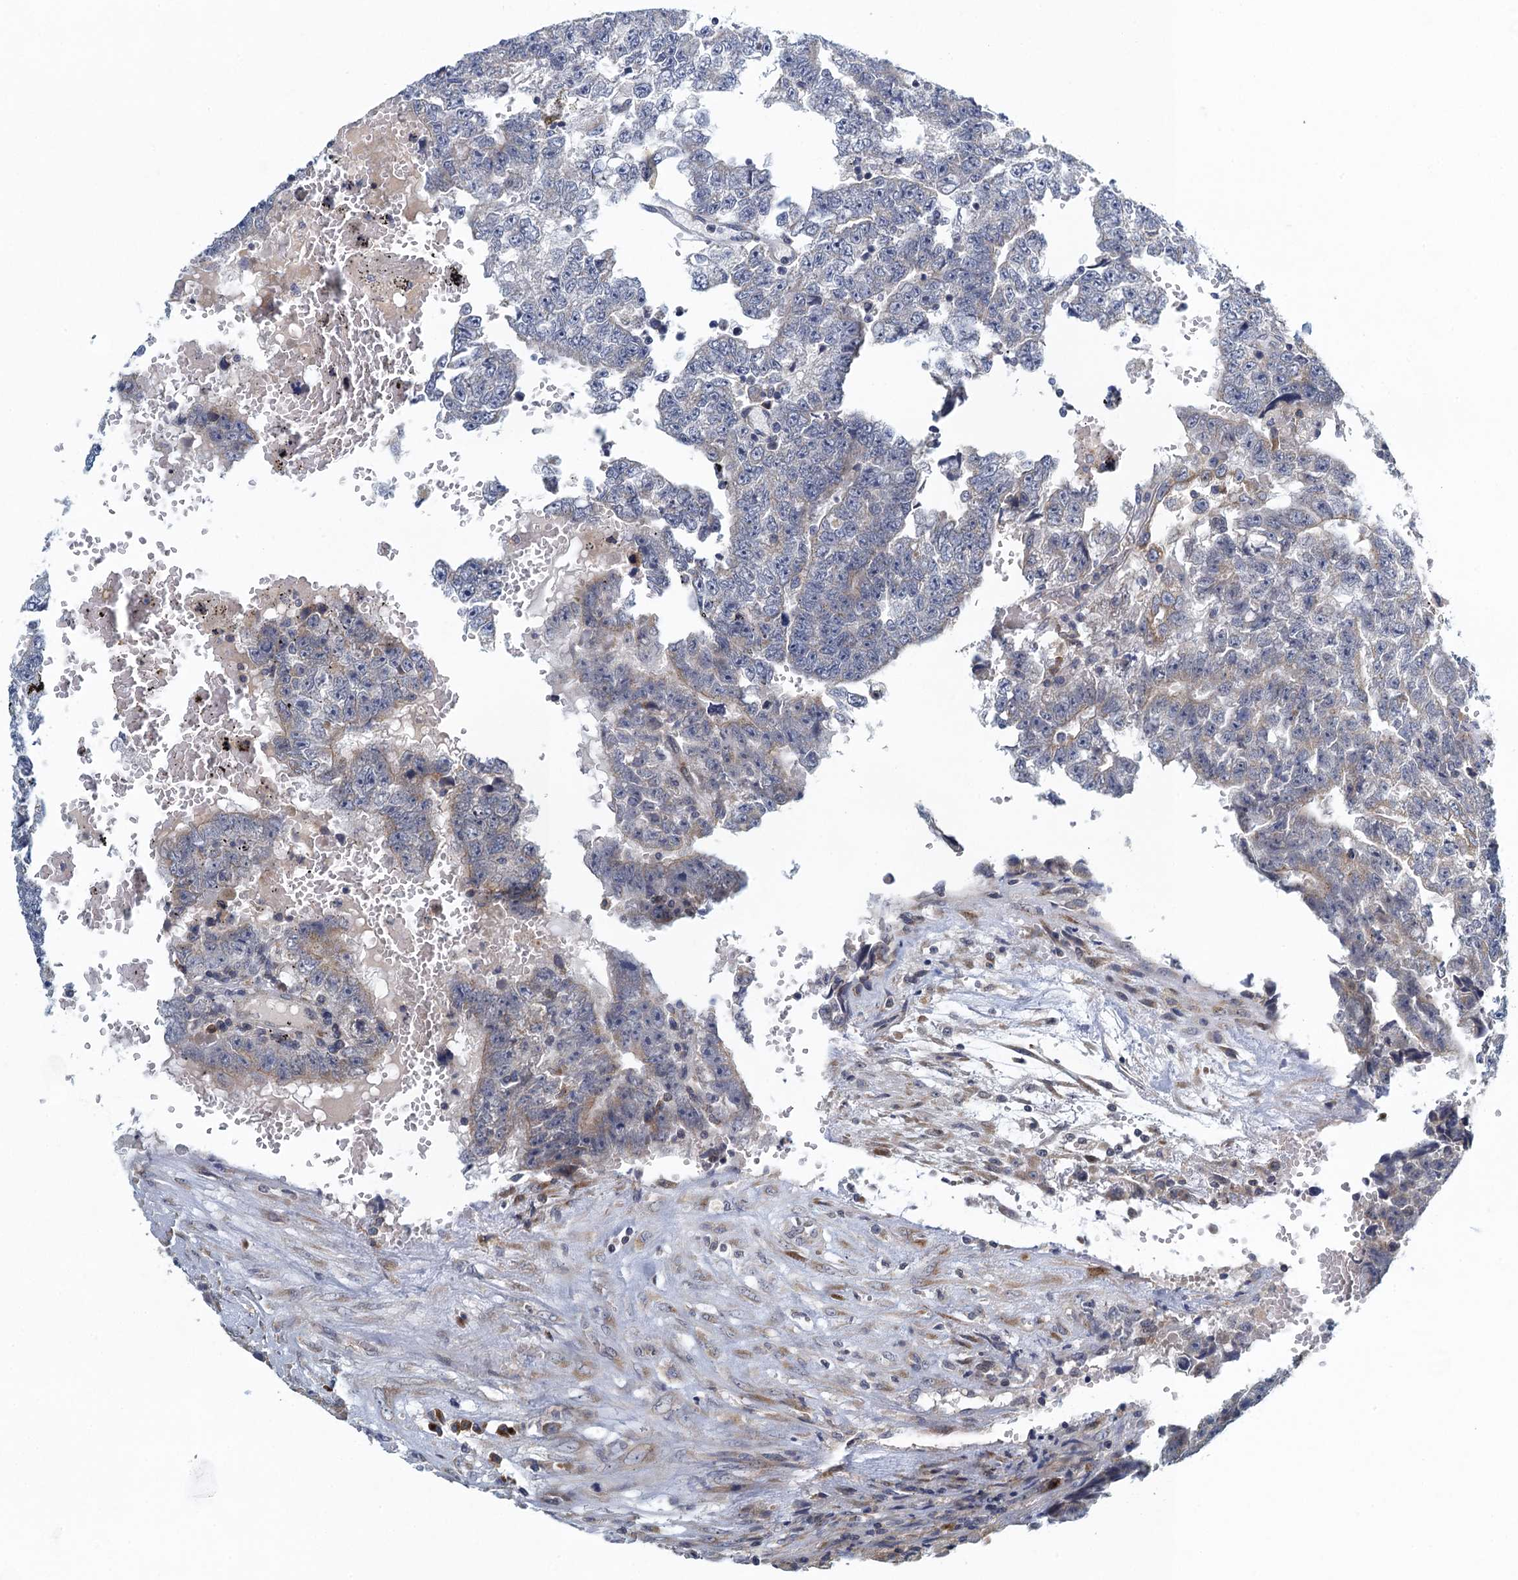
{"staining": {"intensity": "negative", "quantity": "none", "location": "none"}, "tissue": "testis cancer", "cell_type": "Tumor cells", "image_type": "cancer", "snomed": [{"axis": "morphology", "description": "Carcinoma, Embryonal, NOS"}, {"axis": "topography", "description": "Testis"}], "caption": "DAB (3,3'-diaminobenzidine) immunohistochemical staining of testis embryonal carcinoma displays no significant expression in tumor cells.", "gene": "ALG2", "patient": {"sex": "male", "age": 25}}